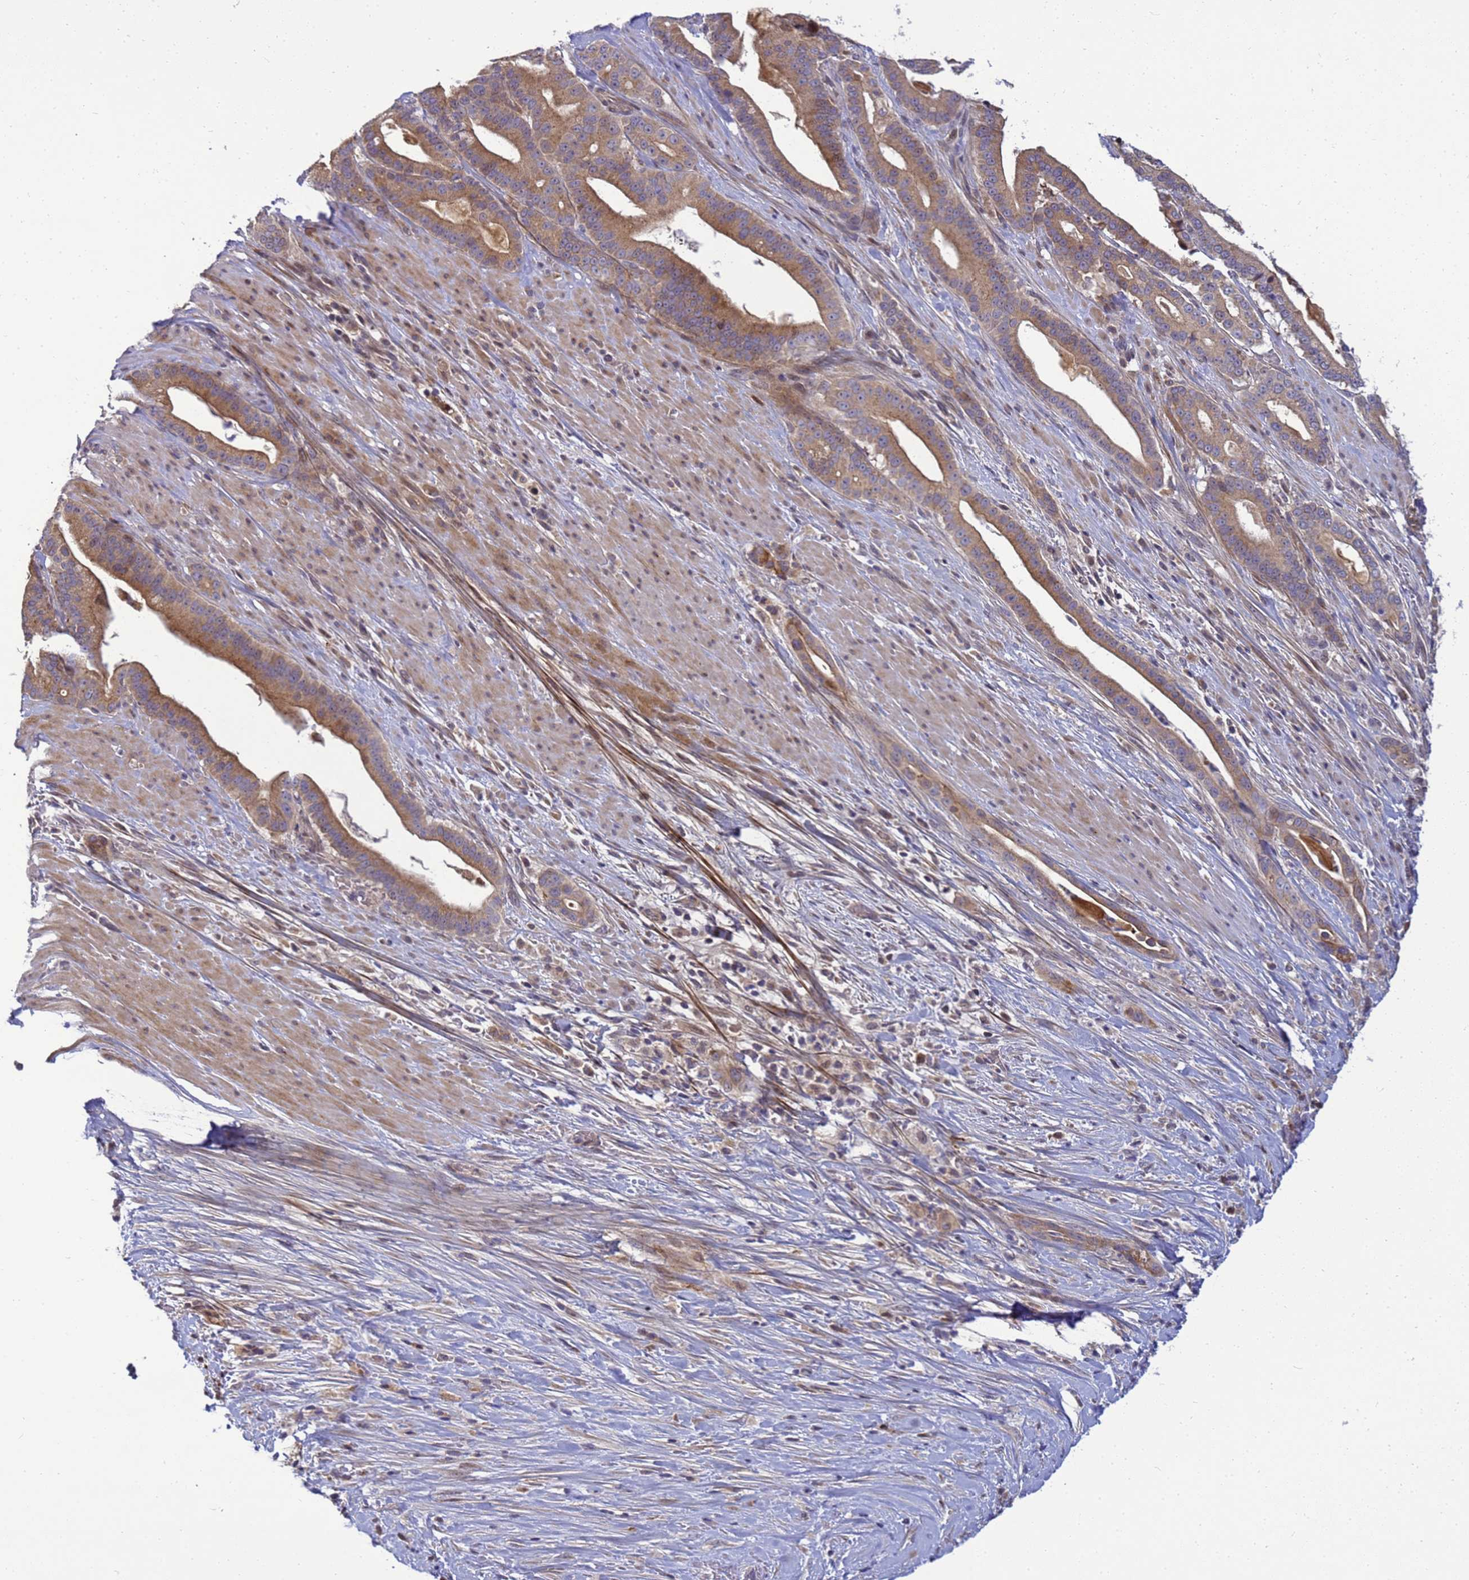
{"staining": {"intensity": "moderate", "quantity": ">75%", "location": "cytoplasmic/membranous"}, "tissue": "pancreatic cancer", "cell_type": "Tumor cells", "image_type": "cancer", "snomed": [{"axis": "morphology", "description": "Adenocarcinoma, NOS"}, {"axis": "topography", "description": "Pancreas"}], "caption": "Human pancreatic cancer stained with a protein marker exhibits moderate staining in tumor cells.", "gene": "TMEM74B", "patient": {"sex": "male", "age": 63}}